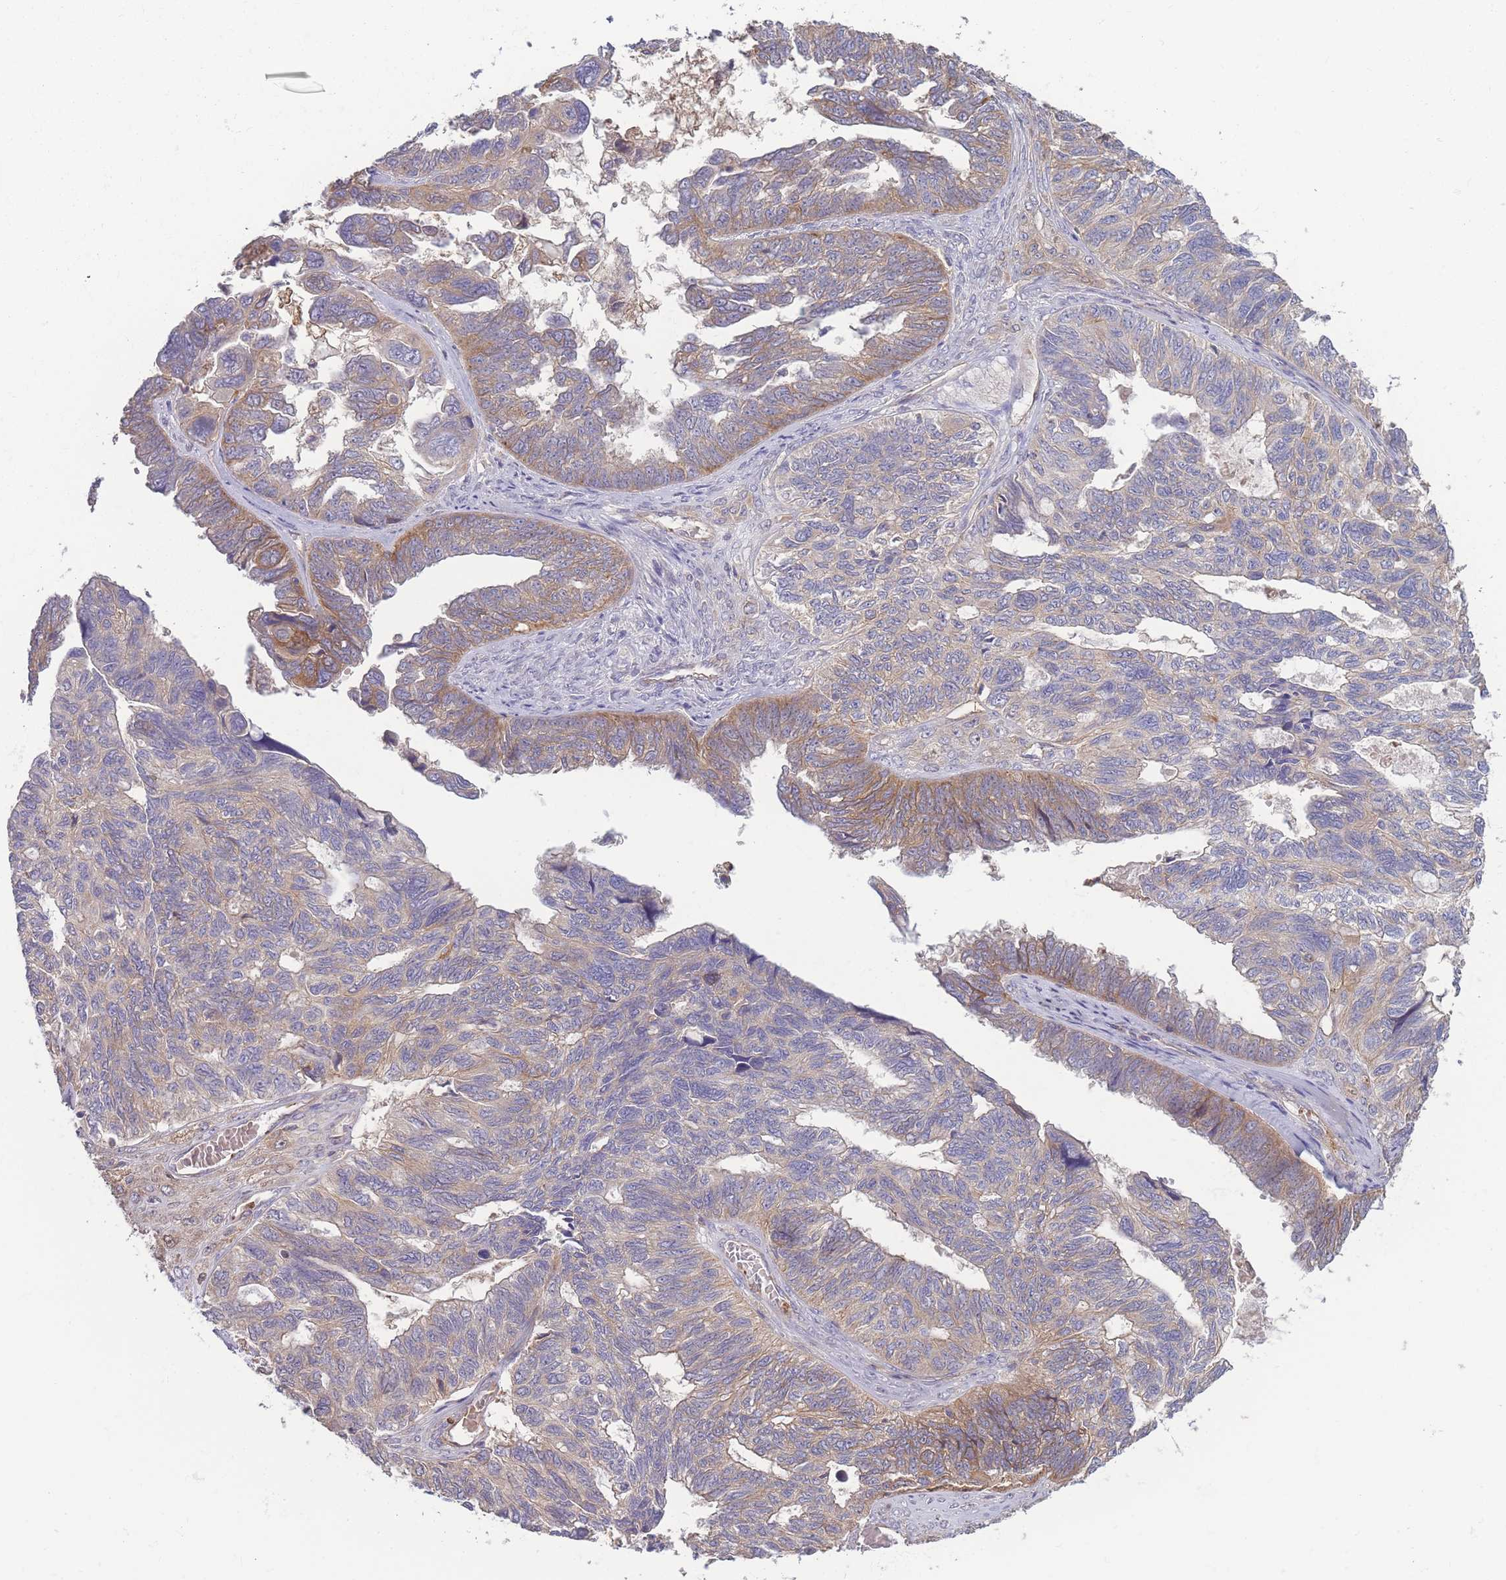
{"staining": {"intensity": "moderate", "quantity": "<25%", "location": "cytoplasmic/membranous"}, "tissue": "ovarian cancer", "cell_type": "Tumor cells", "image_type": "cancer", "snomed": [{"axis": "morphology", "description": "Cystadenocarcinoma, serous, NOS"}, {"axis": "topography", "description": "Ovary"}], "caption": "Protein staining of ovarian cancer tissue shows moderate cytoplasmic/membranous positivity in about <25% of tumor cells.", "gene": "STEAP3", "patient": {"sex": "female", "age": 79}}